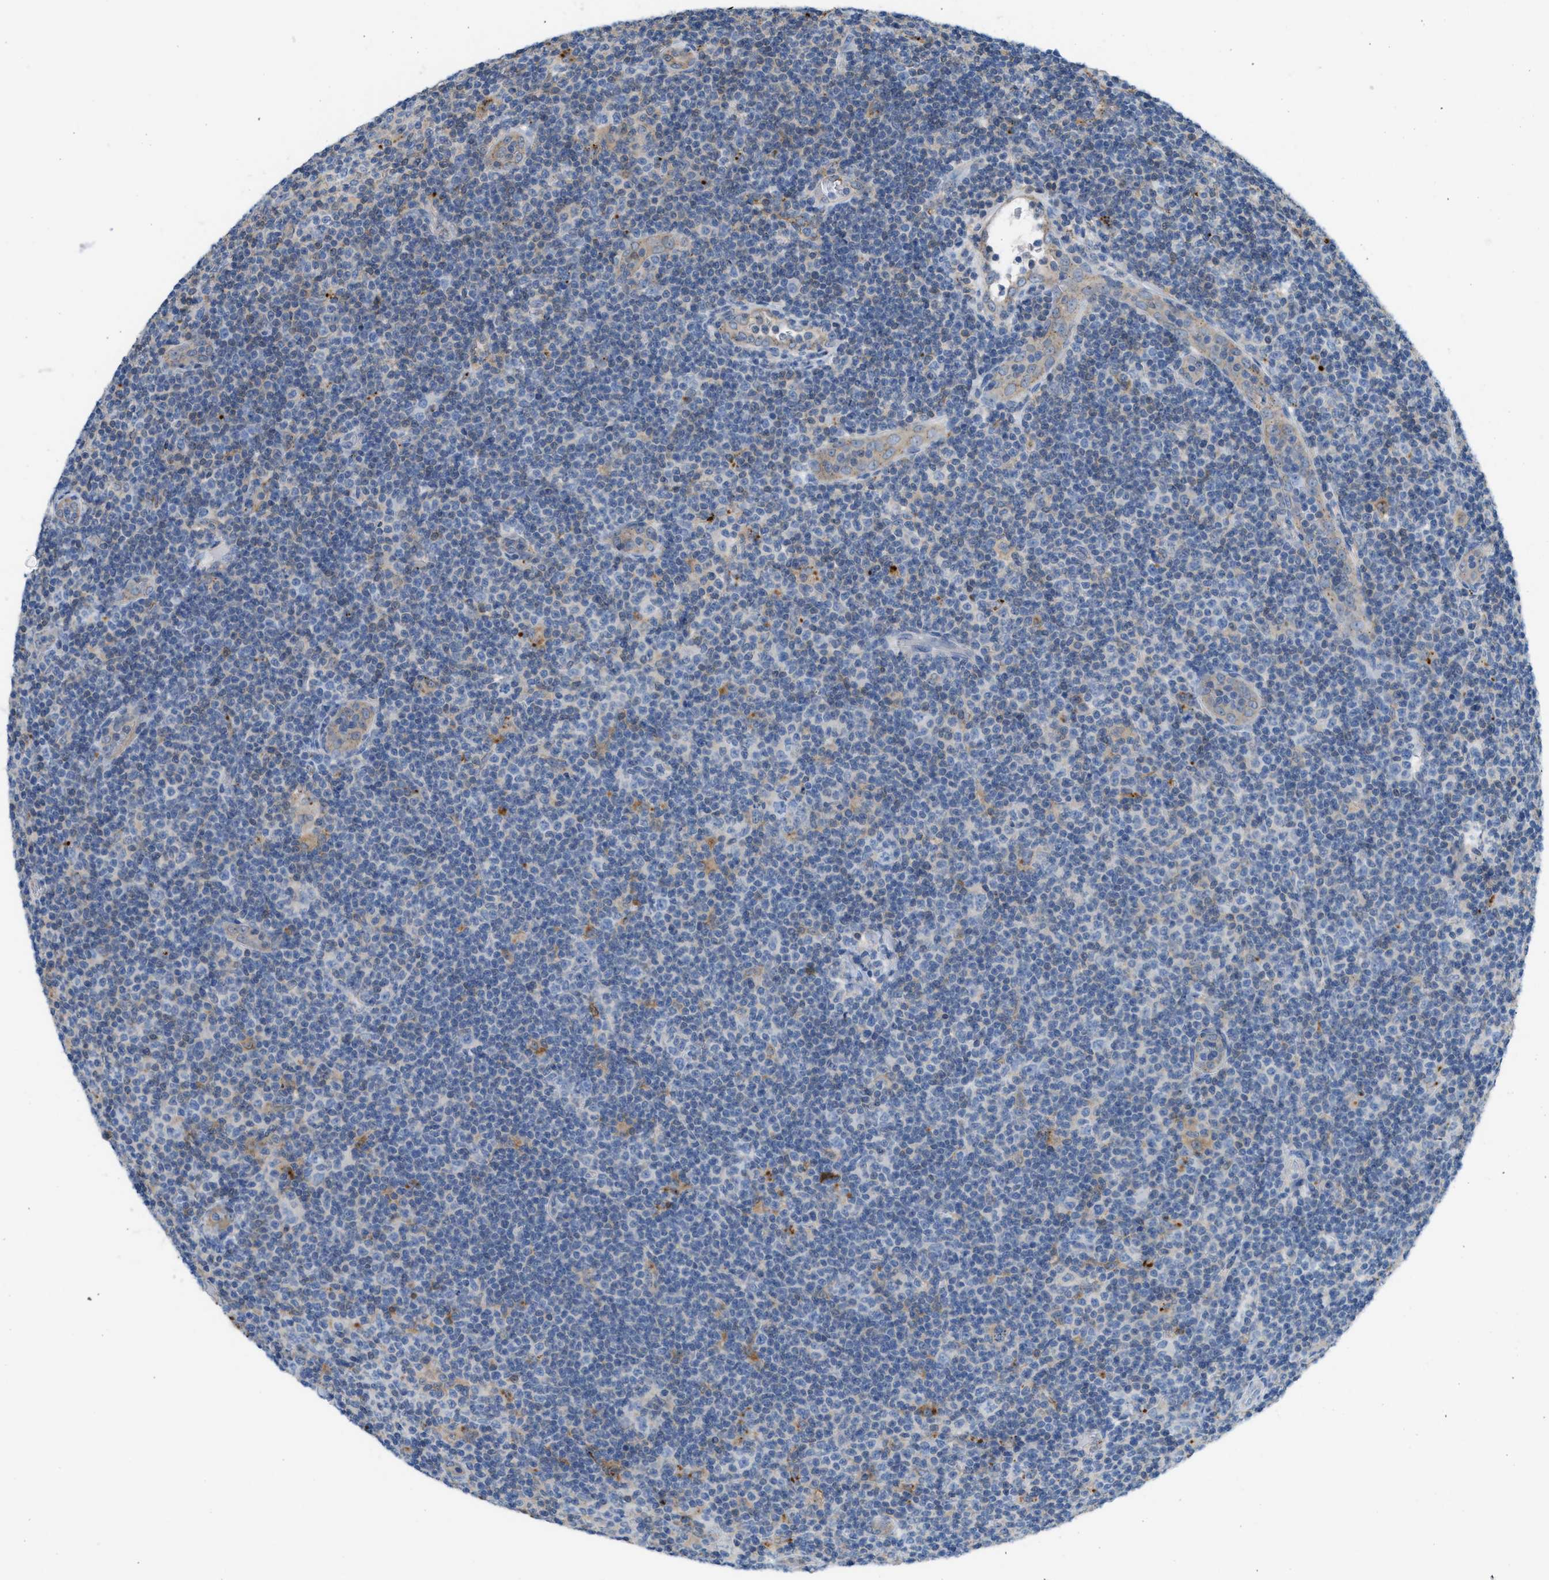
{"staining": {"intensity": "negative", "quantity": "none", "location": "none"}, "tissue": "lymphoma", "cell_type": "Tumor cells", "image_type": "cancer", "snomed": [{"axis": "morphology", "description": "Malignant lymphoma, non-Hodgkin's type, Low grade"}, {"axis": "topography", "description": "Lymph node"}], "caption": "Tumor cells show no significant positivity in malignant lymphoma, non-Hodgkin's type (low-grade).", "gene": "CSTB", "patient": {"sex": "male", "age": 83}}